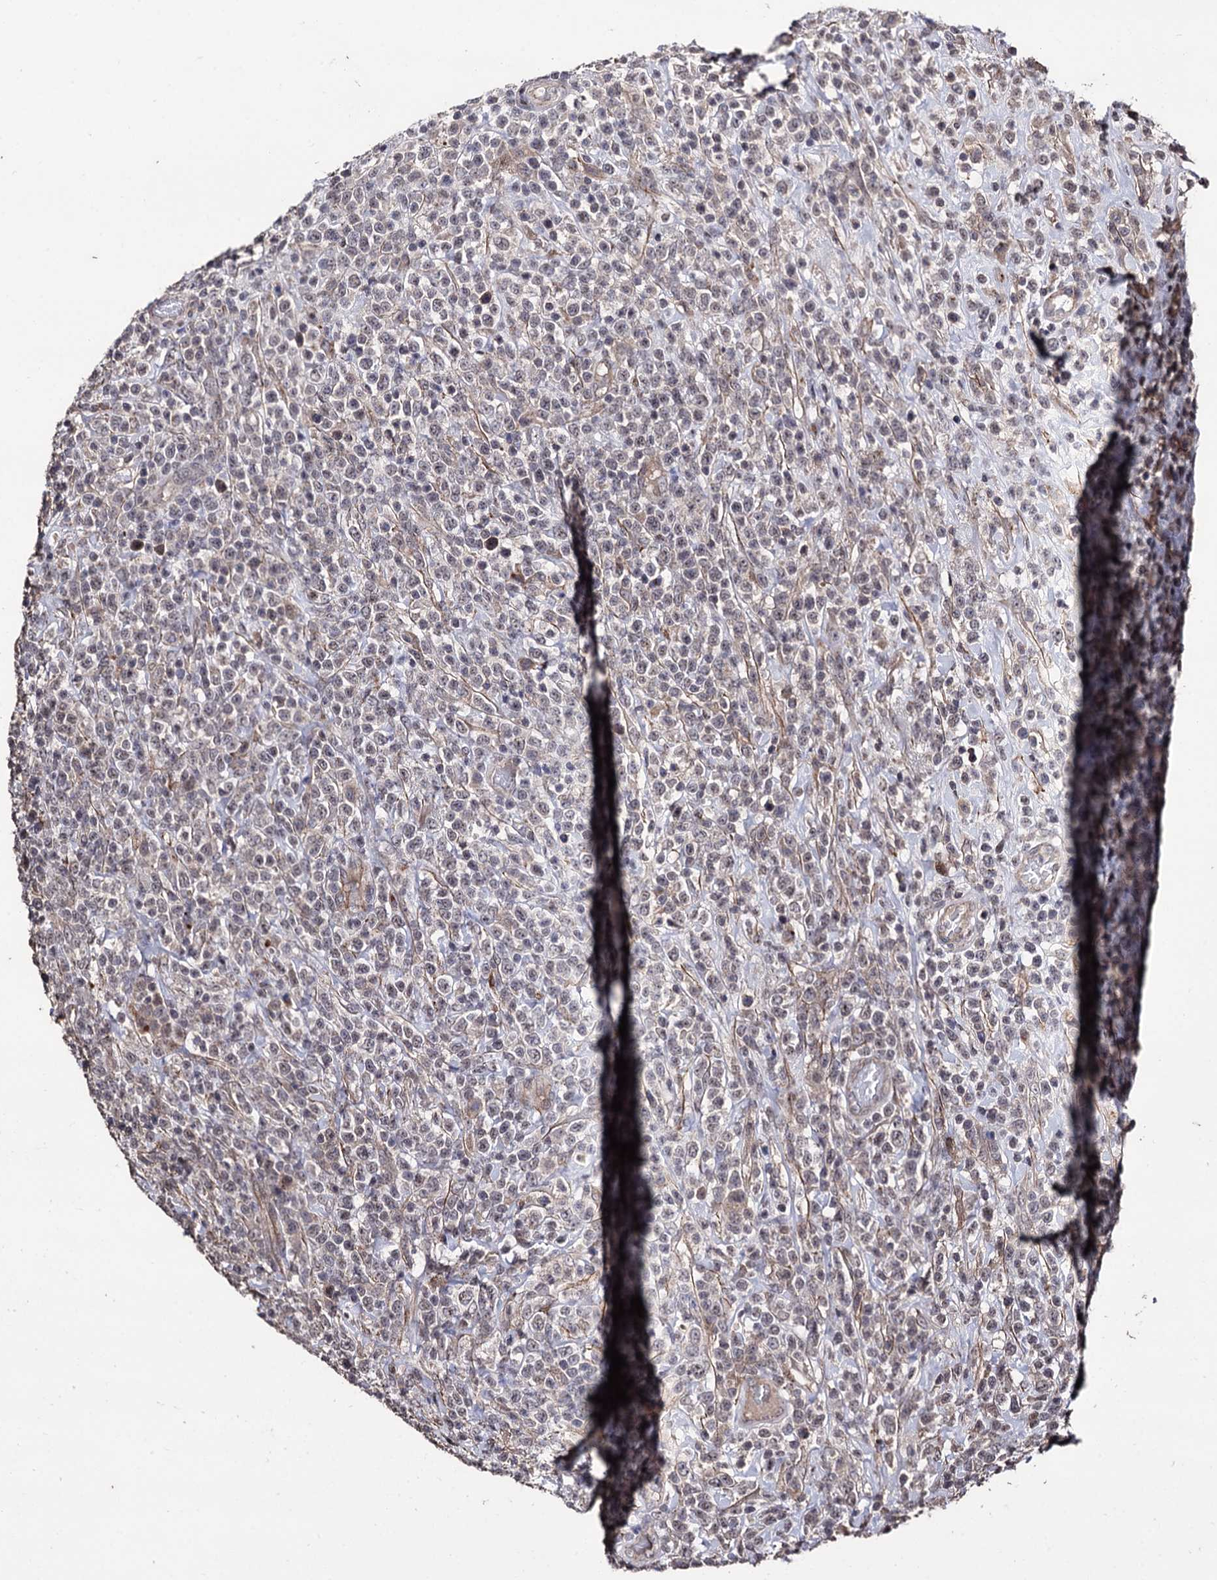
{"staining": {"intensity": "weak", "quantity": "25%-75%", "location": "nuclear"}, "tissue": "lymphoma", "cell_type": "Tumor cells", "image_type": "cancer", "snomed": [{"axis": "morphology", "description": "Malignant lymphoma, non-Hodgkin's type, High grade"}, {"axis": "topography", "description": "Colon"}], "caption": "Human lymphoma stained with a protein marker shows weak staining in tumor cells.", "gene": "MICAL2", "patient": {"sex": "female", "age": 53}}